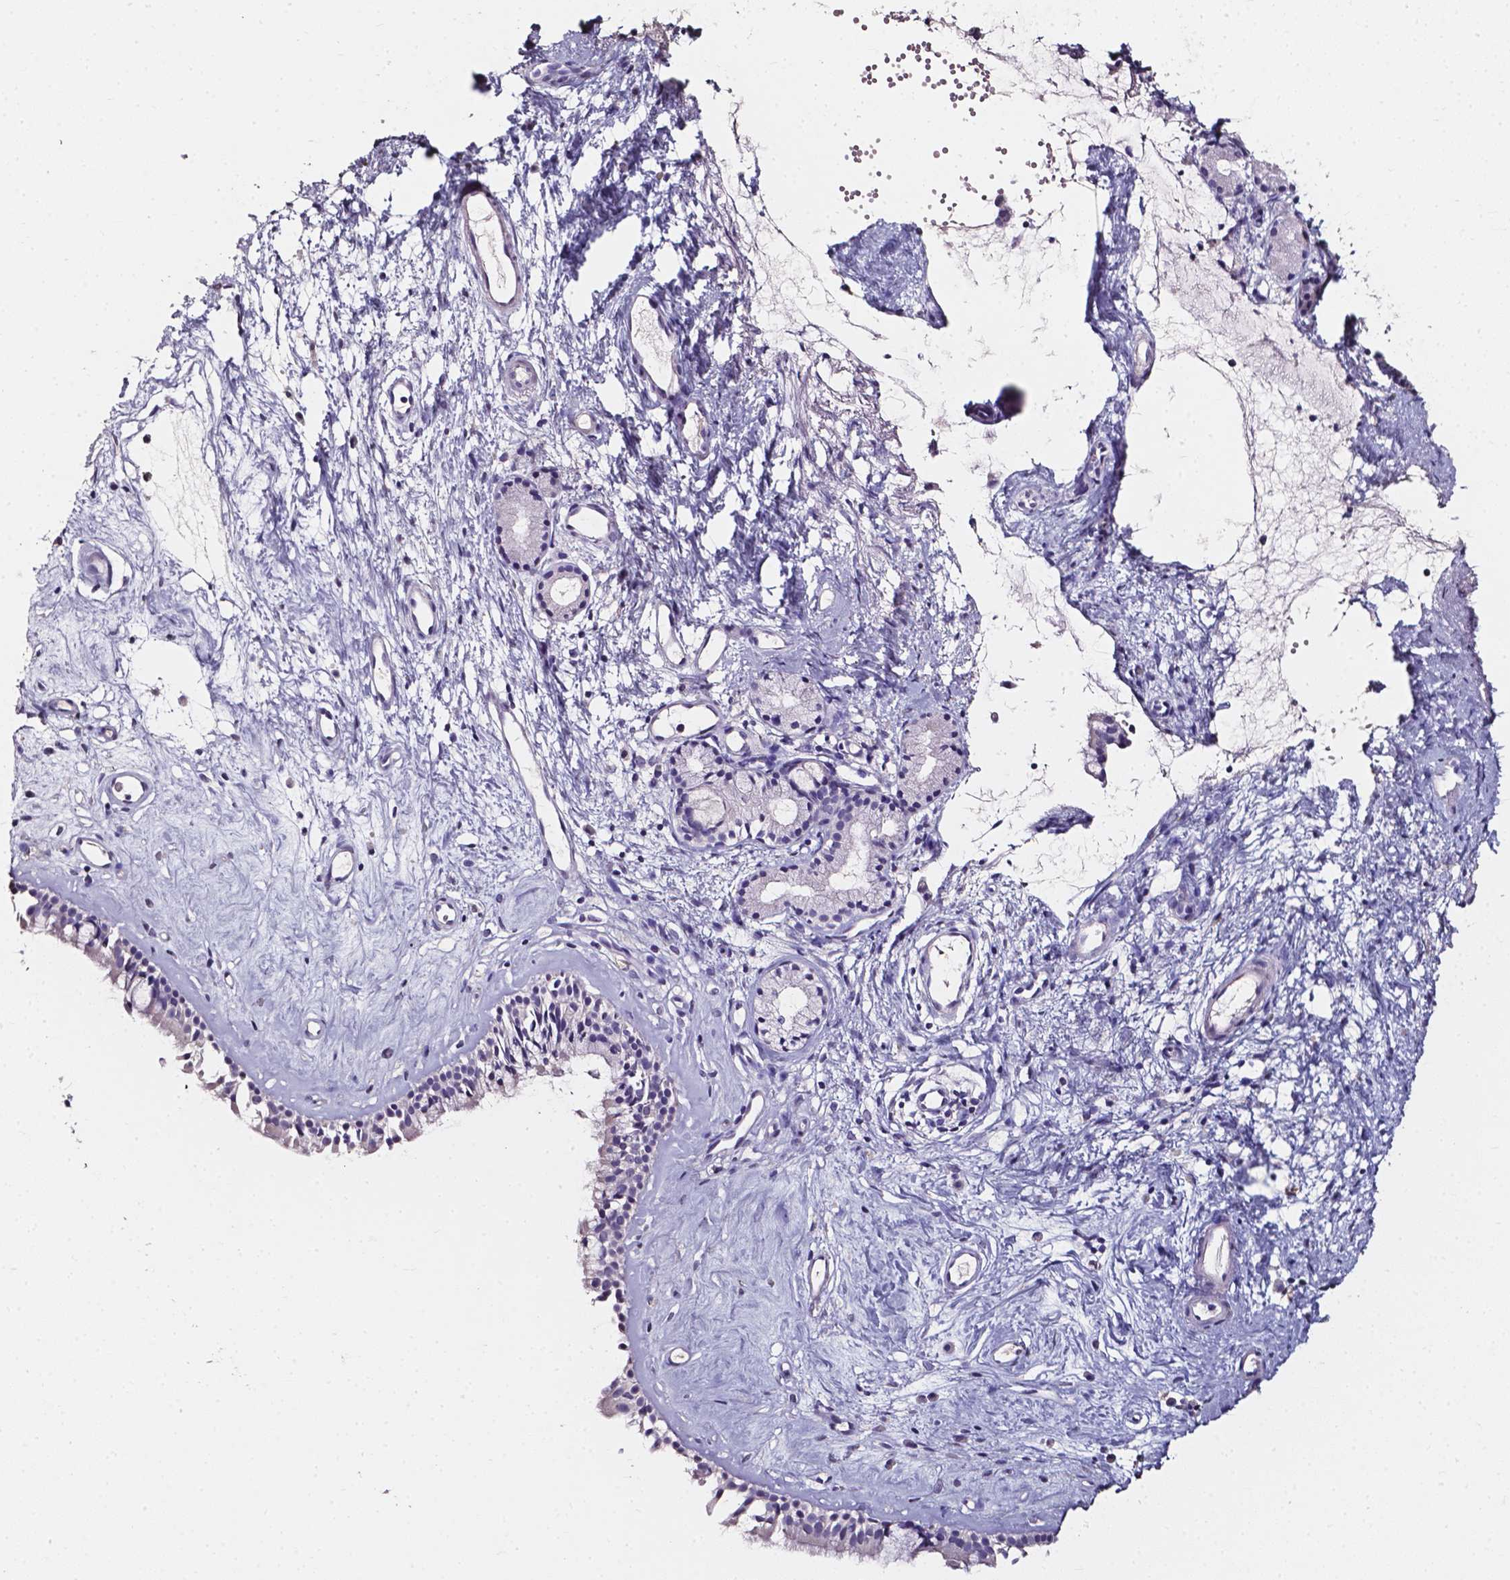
{"staining": {"intensity": "negative", "quantity": "none", "location": "none"}, "tissue": "nasopharynx", "cell_type": "Respiratory epithelial cells", "image_type": "normal", "snomed": [{"axis": "morphology", "description": "Normal tissue, NOS"}, {"axis": "topography", "description": "Nasopharynx"}], "caption": "Nasopharynx was stained to show a protein in brown. There is no significant staining in respiratory epithelial cells. Nuclei are stained in blue.", "gene": "AKR1B10", "patient": {"sex": "female", "age": 52}}